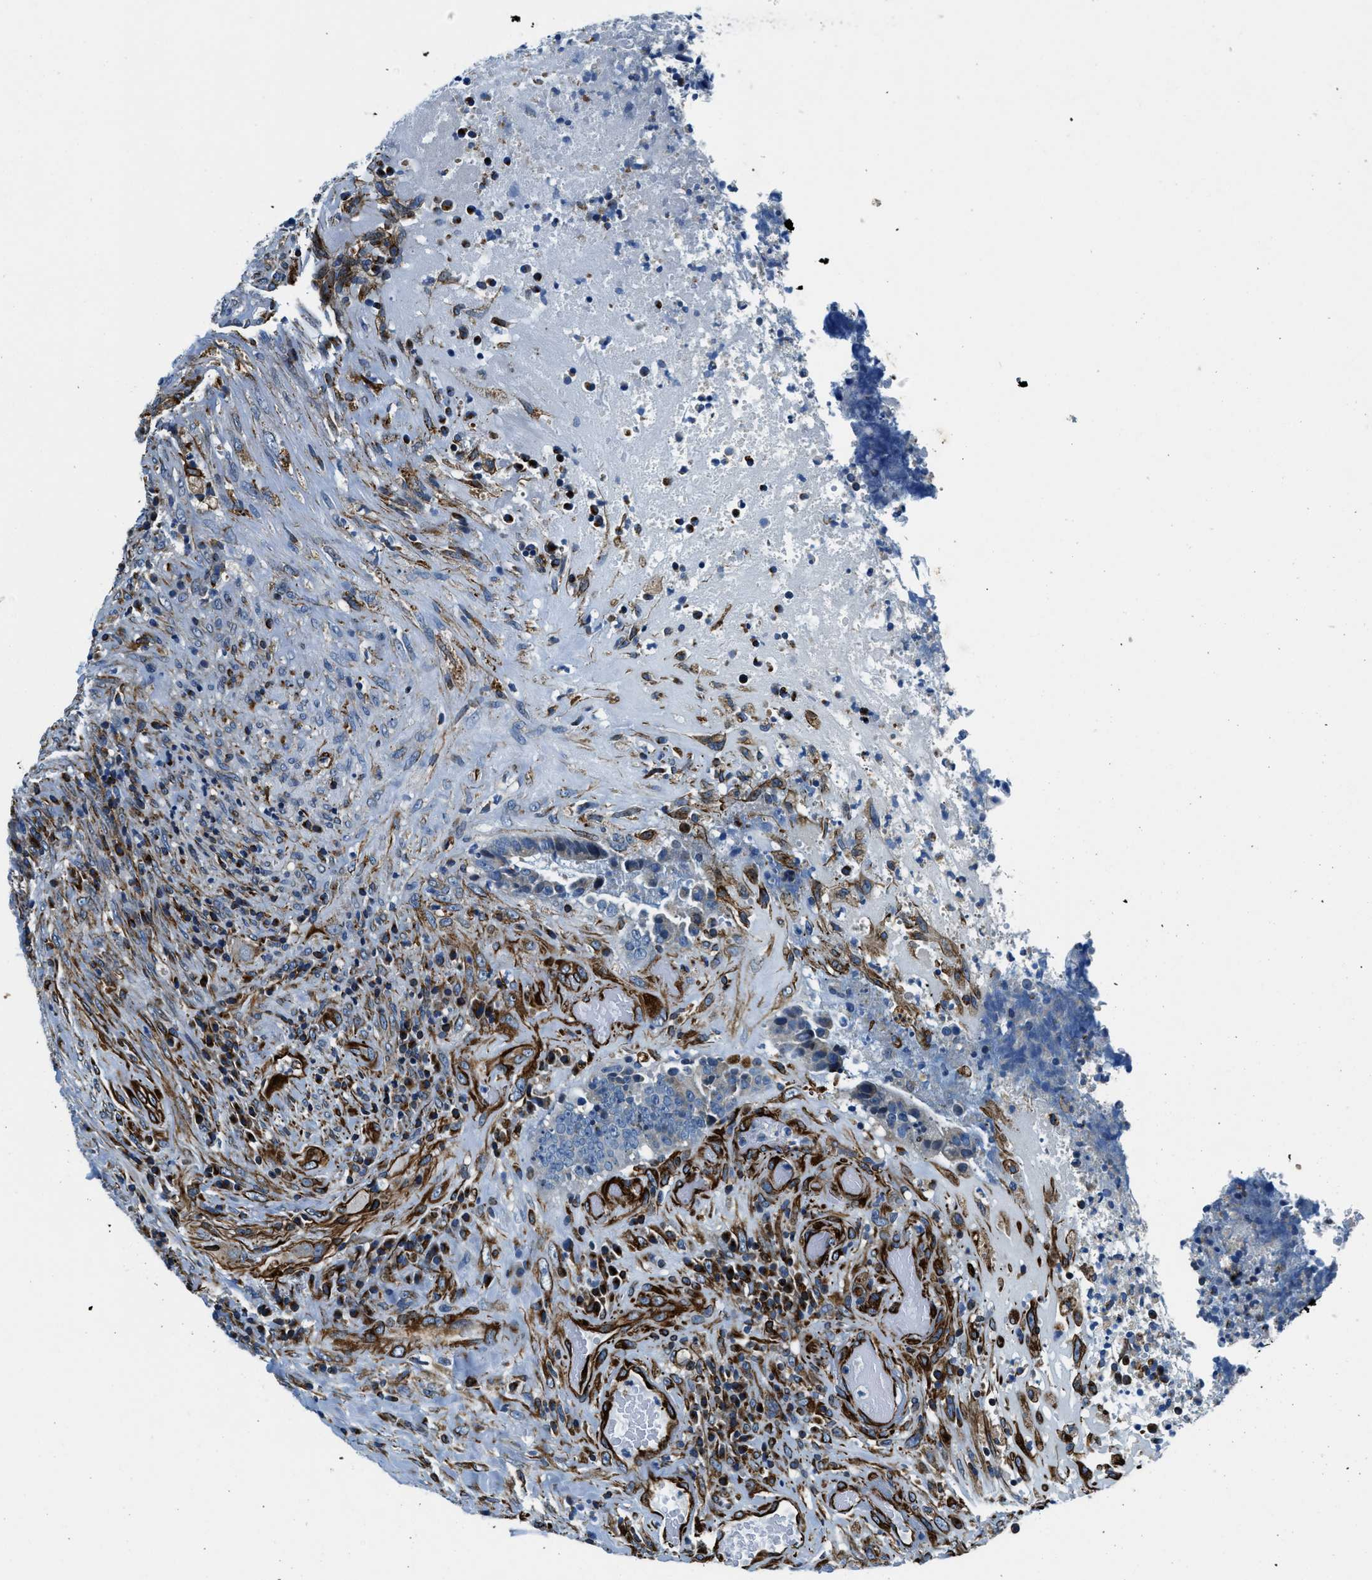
{"staining": {"intensity": "negative", "quantity": "none", "location": "none"}, "tissue": "colorectal cancer", "cell_type": "Tumor cells", "image_type": "cancer", "snomed": [{"axis": "morphology", "description": "Adenocarcinoma, NOS"}, {"axis": "topography", "description": "Rectum"}], "caption": "High magnification brightfield microscopy of colorectal cancer stained with DAB (brown) and counterstained with hematoxylin (blue): tumor cells show no significant staining. The staining is performed using DAB brown chromogen with nuclei counter-stained in using hematoxylin.", "gene": "GNS", "patient": {"sex": "male", "age": 72}}